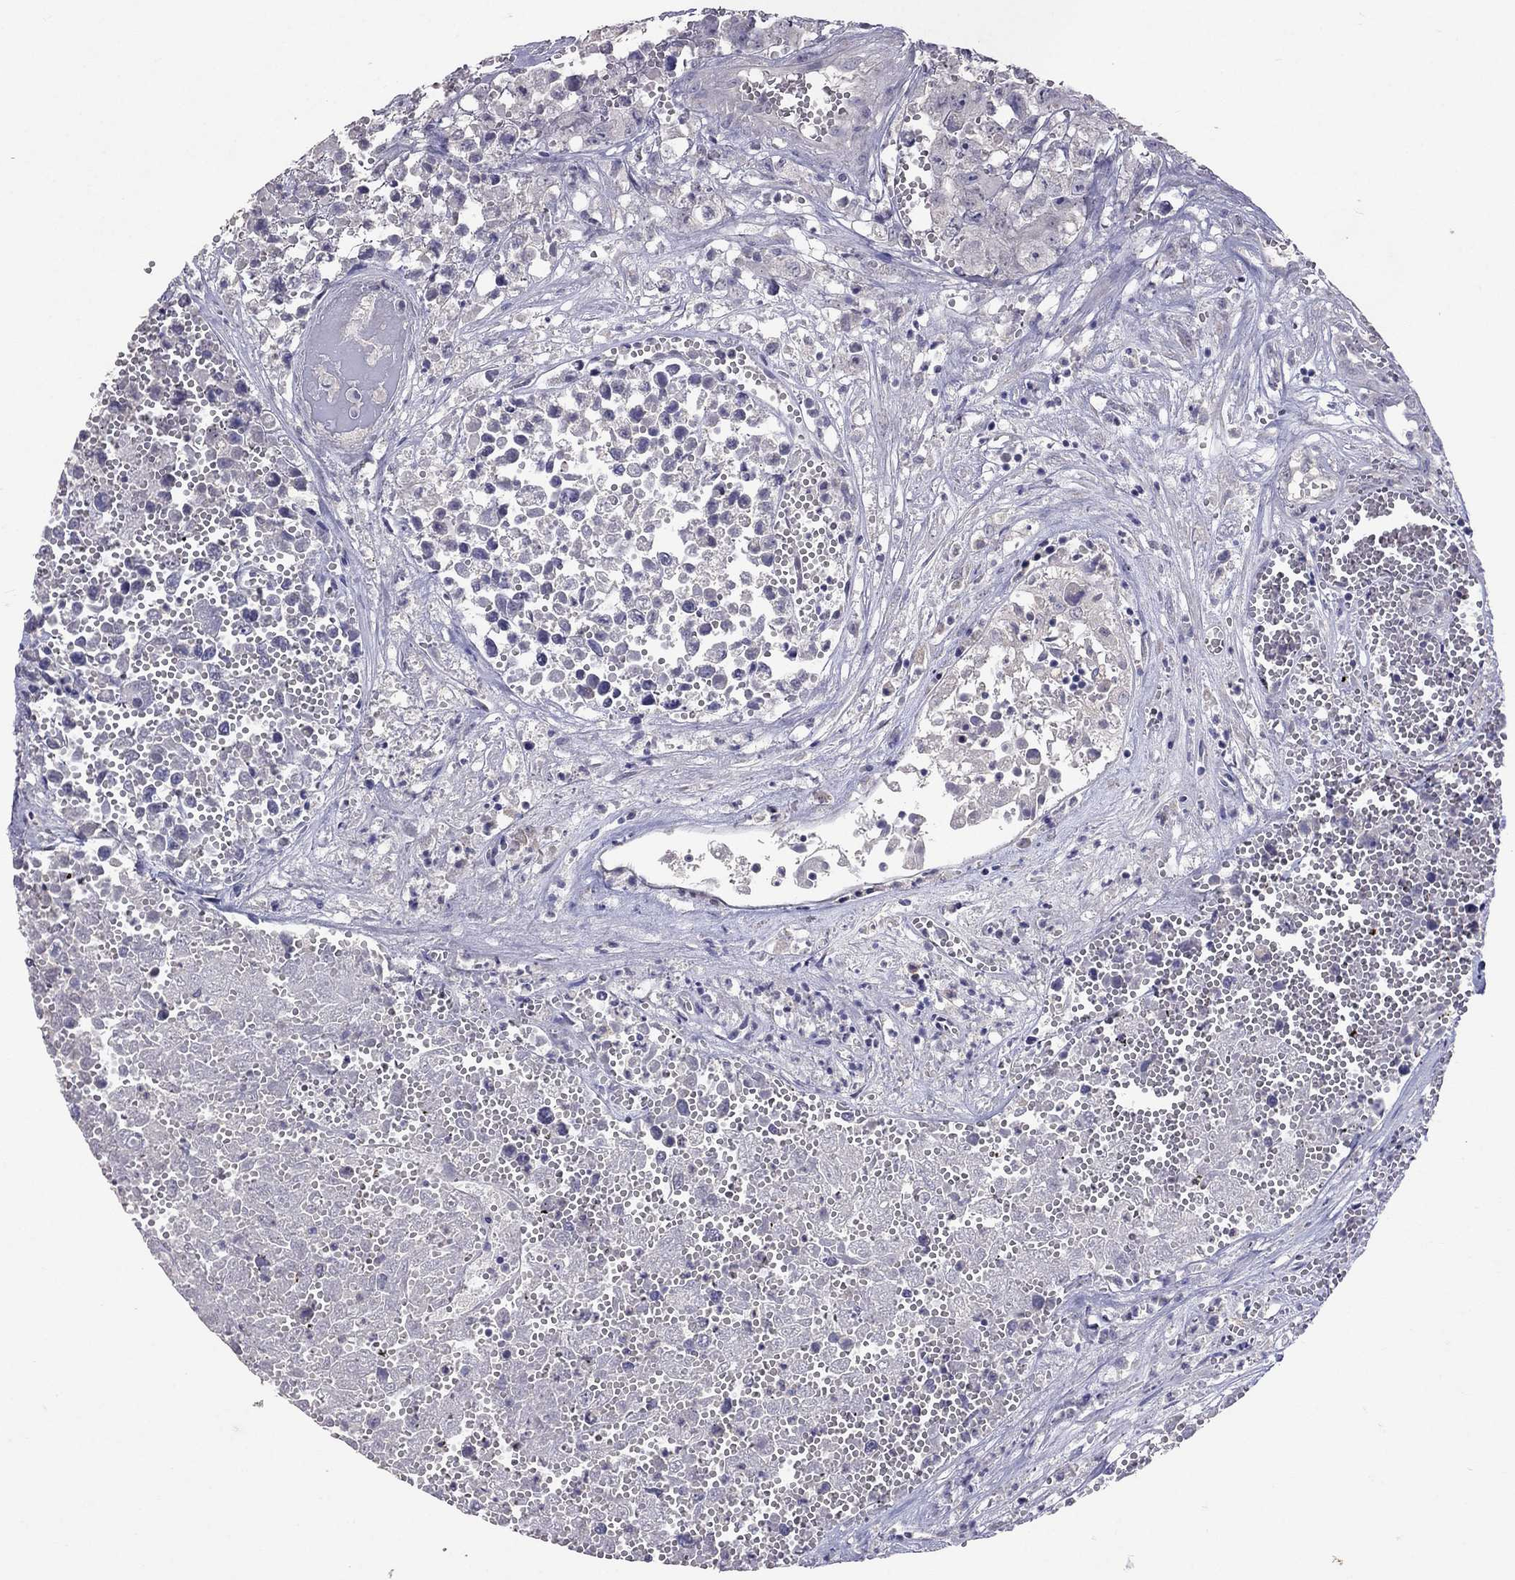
{"staining": {"intensity": "negative", "quantity": "none", "location": "none"}, "tissue": "testis cancer", "cell_type": "Tumor cells", "image_type": "cancer", "snomed": [{"axis": "morphology", "description": "Seminoma, NOS"}, {"axis": "morphology", "description": "Carcinoma, Embryonal, NOS"}, {"axis": "topography", "description": "Testis"}], "caption": "The immunohistochemistry micrograph has no significant positivity in tumor cells of testis cancer tissue.", "gene": "FST", "patient": {"sex": "male", "age": 22}}